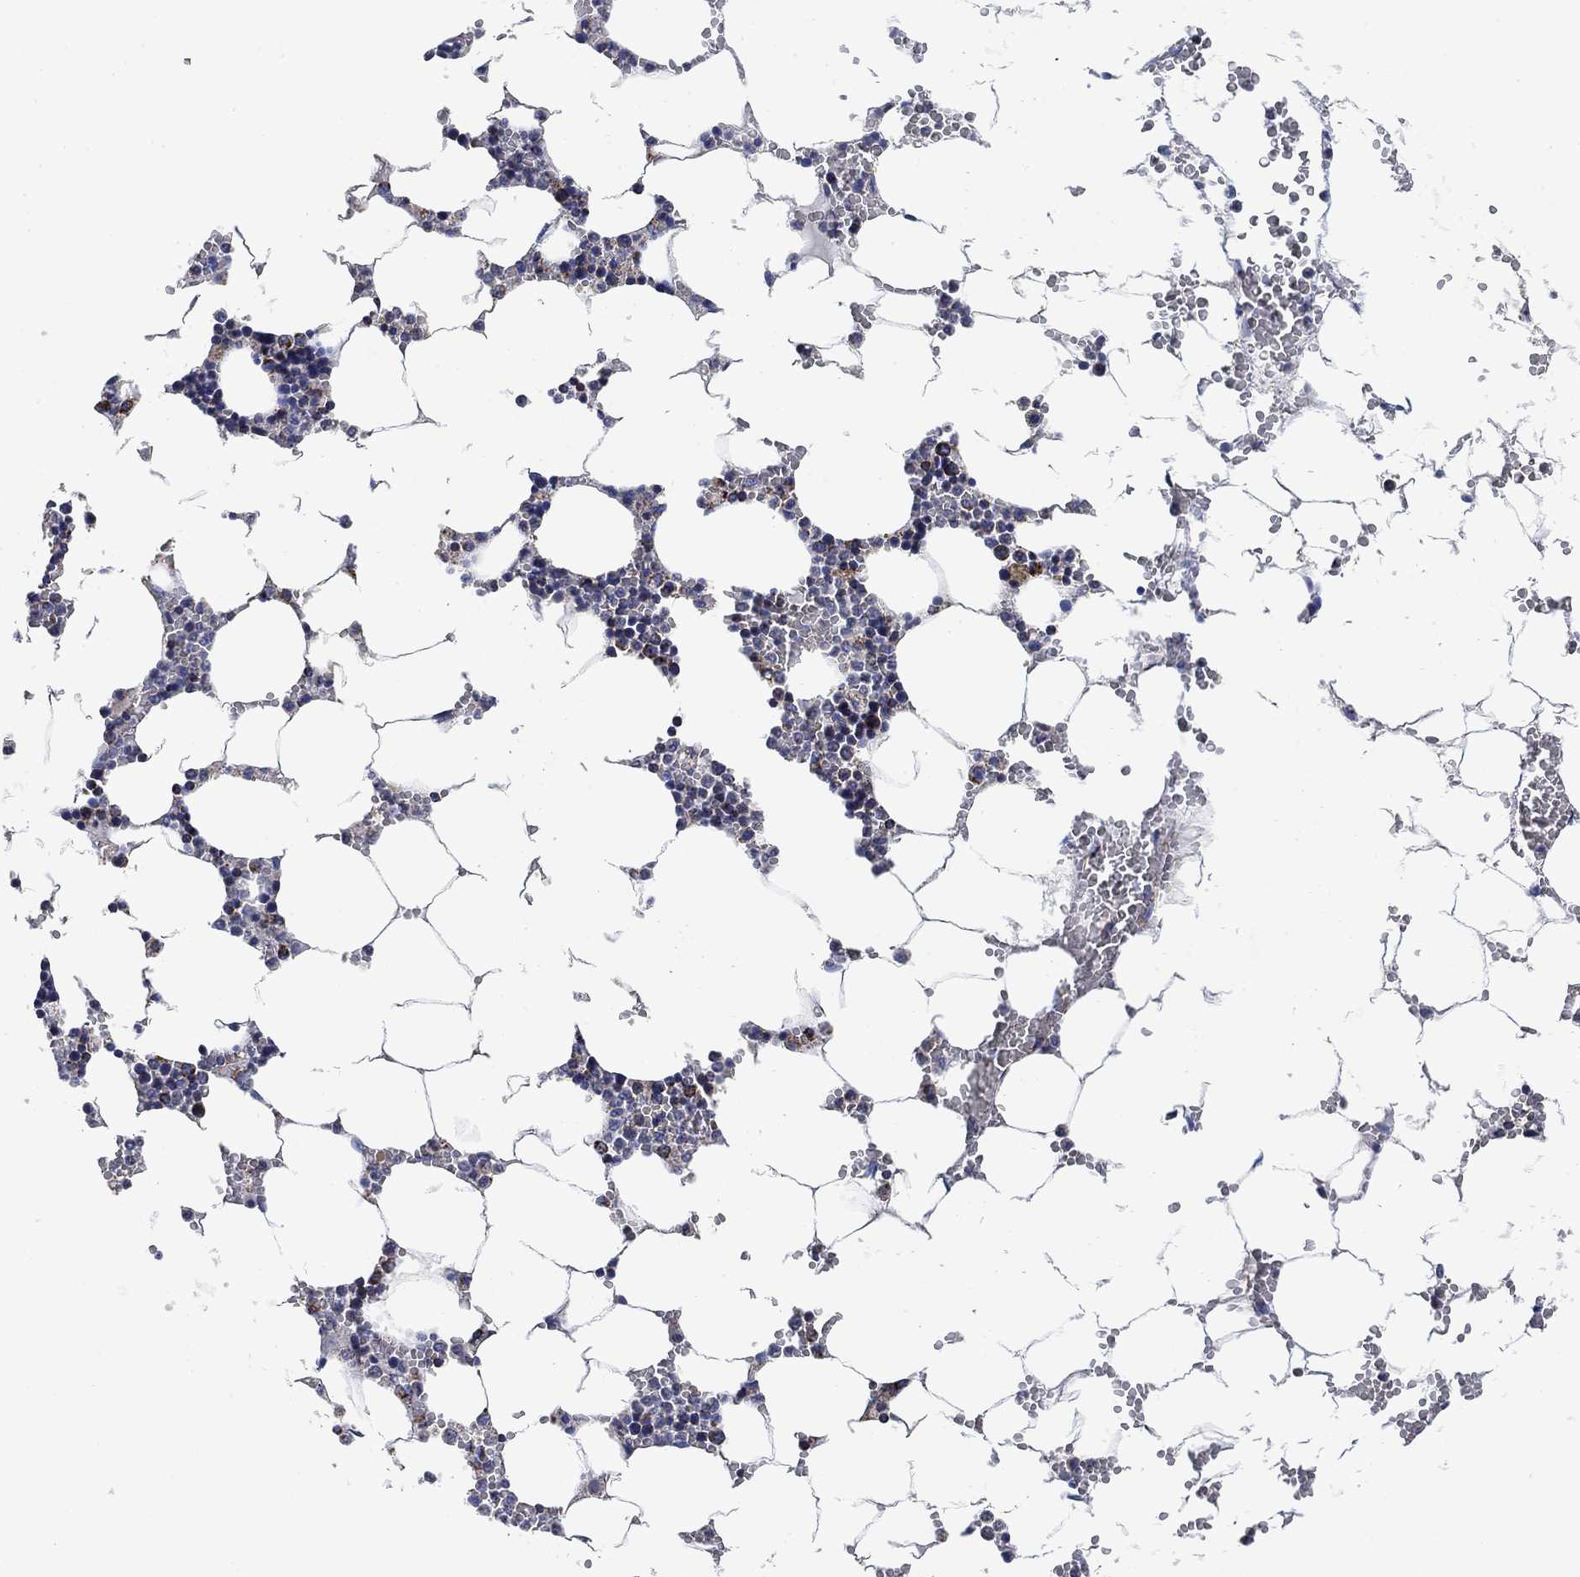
{"staining": {"intensity": "weak", "quantity": "<25%", "location": "cytoplasmic/membranous"}, "tissue": "bone marrow", "cell_type": "Hematopoietic cells", "image_type": "normal", "snomed": [{"axis": "morphology", "description": "Normal tissue, NOS"}, {"axis": "topography", "description": "Bone marrow"}], "caption": "The photomicrograph exhibits no staining of hematopoietic cells in unremarkable bone marrow.", "gene": "NDUFS3", "patient": {"sex": "female", "age": 64}}